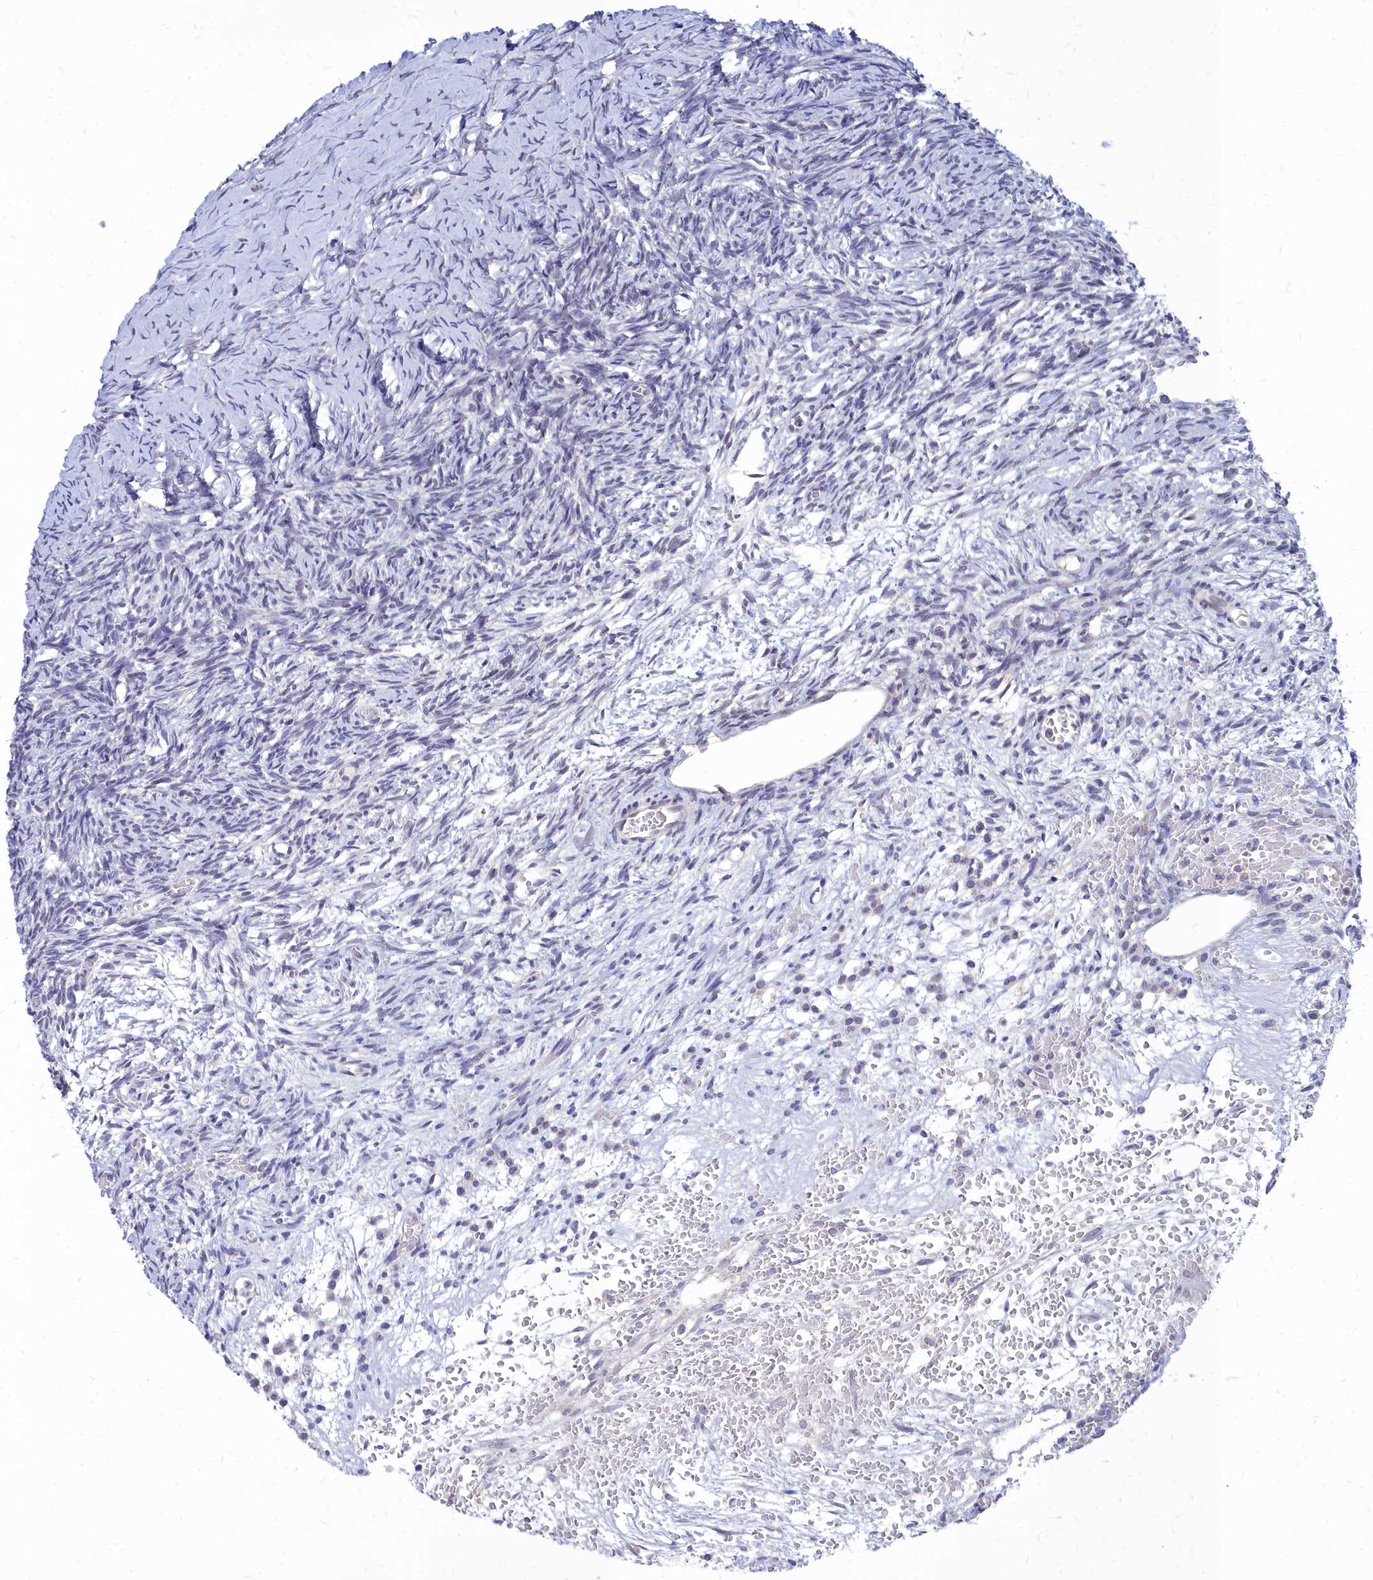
{"staining": {"intensity": "strong", "quantity": "25%-75%", "location": "cytoplasmic/membranous"}, "tissue": "ovary", "cell_type": "Follicle cells", "image_type": "normal", "snomed": [{"axis": "morphology", "description": "Normal tissue, NOS"}, {"axis": "topography", "description": "Ovary"}], "caption": "Follicle cells show high levels of strong cytoplasmic/membranous positivity in about 25%-75% of cells in unremarkable ovary.", "gene": "NOXA1", "patient": {"sex": "female", "age": 39}}